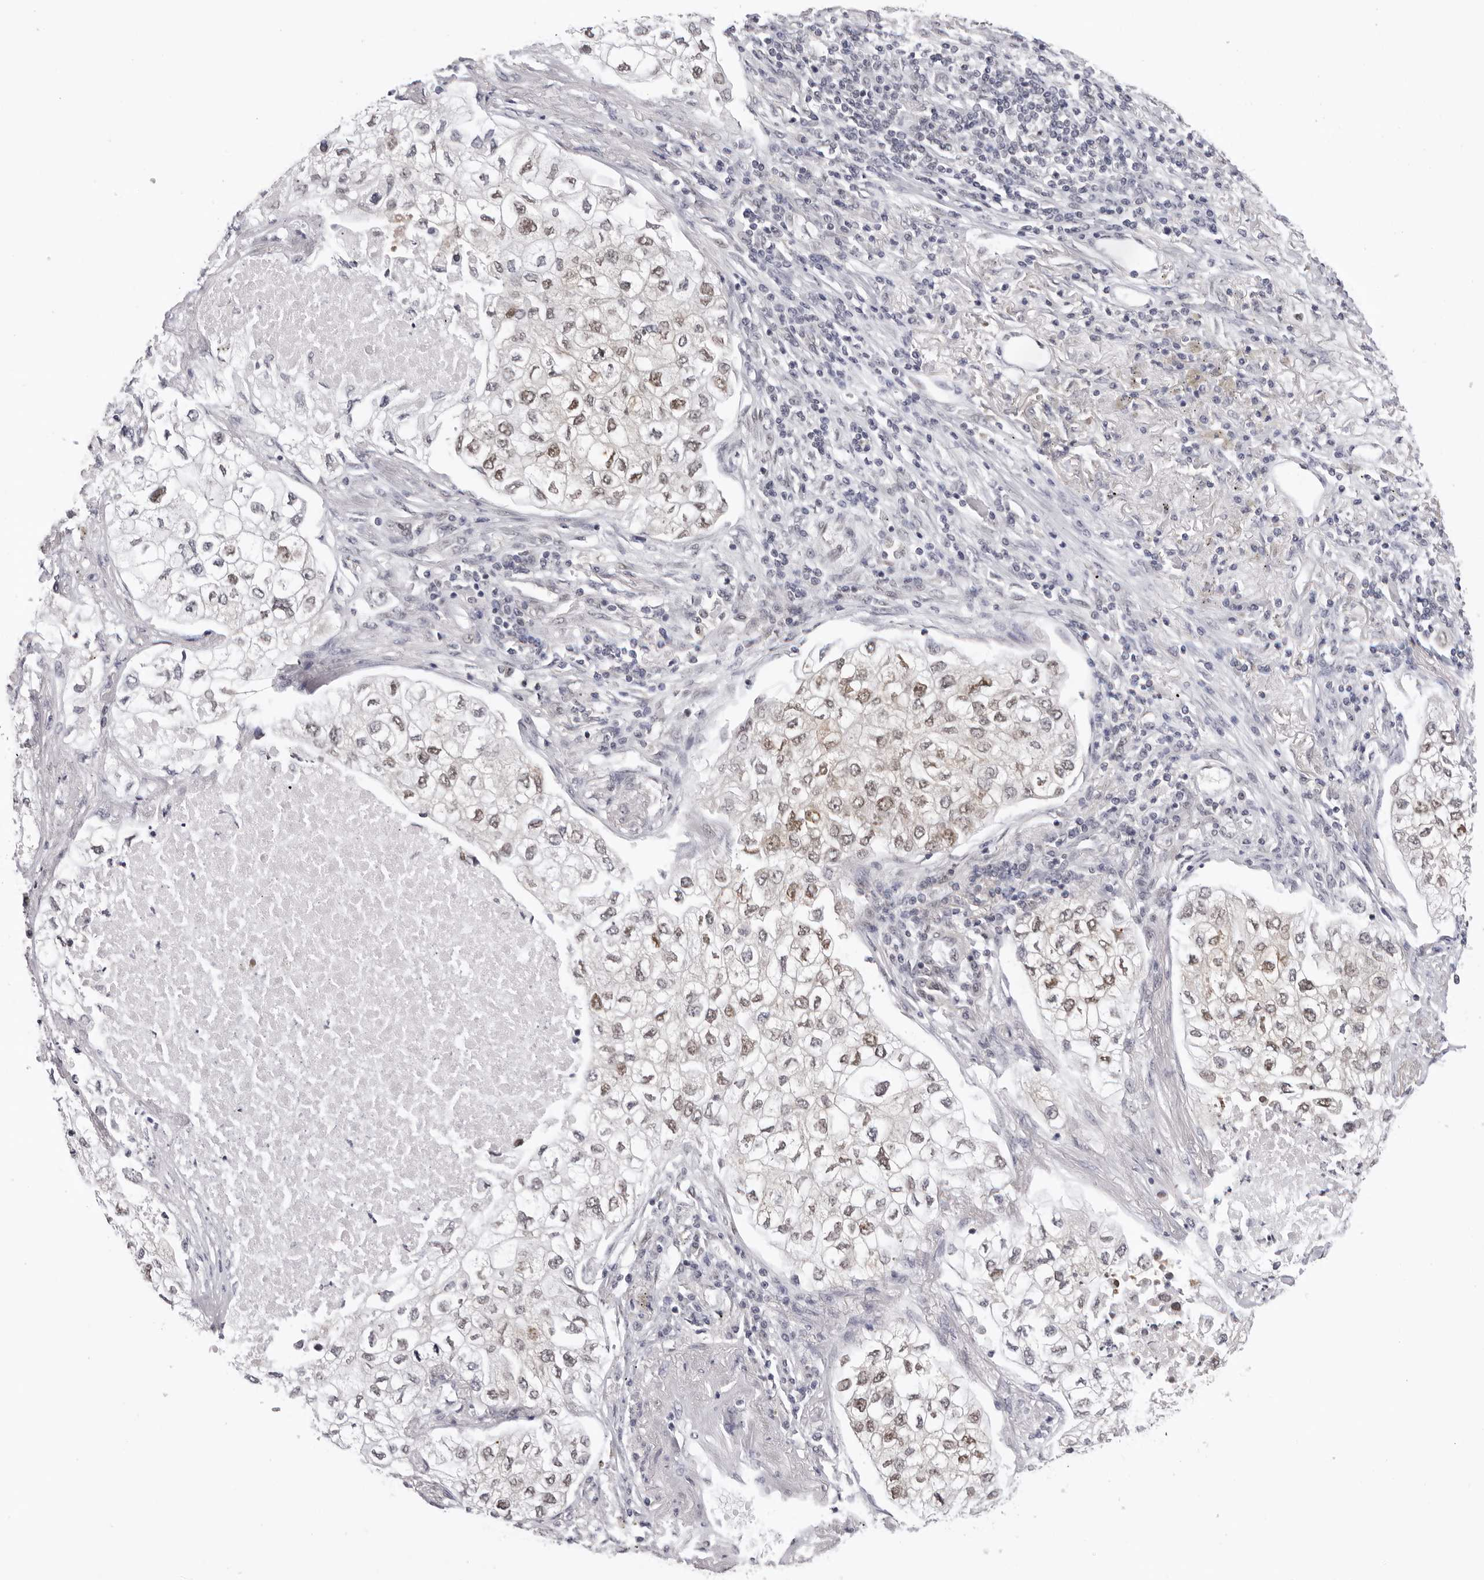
{"staining": {"intensity": "moderate", "quantity": "25%-75%", "location": "nuclear"}, "tissue": "lung cancer", "cell_type": "Tumor cells", "image_type": "cancer", "snomed": [{"axis": "morphology", "description": "Adenocarcinoma, NOS"}, {"axis": "topography", "description": "Lung"}], "caption": "Immunohistochemistry (IHC) staining of lung cancer (adenocarcinoma), which shows medium levels of moderate nuclear expression in approximately 25%-75% of tumor cells indicating moderate nuclear protein expression. The staining was performed using DAB (3,3'-diaminobenzidine) (brown) for protein detection and nuclei were counterstained in hematoxylin (blue).", "gene": "WDR77", "patient": {"sex": "male", "age": 63}}